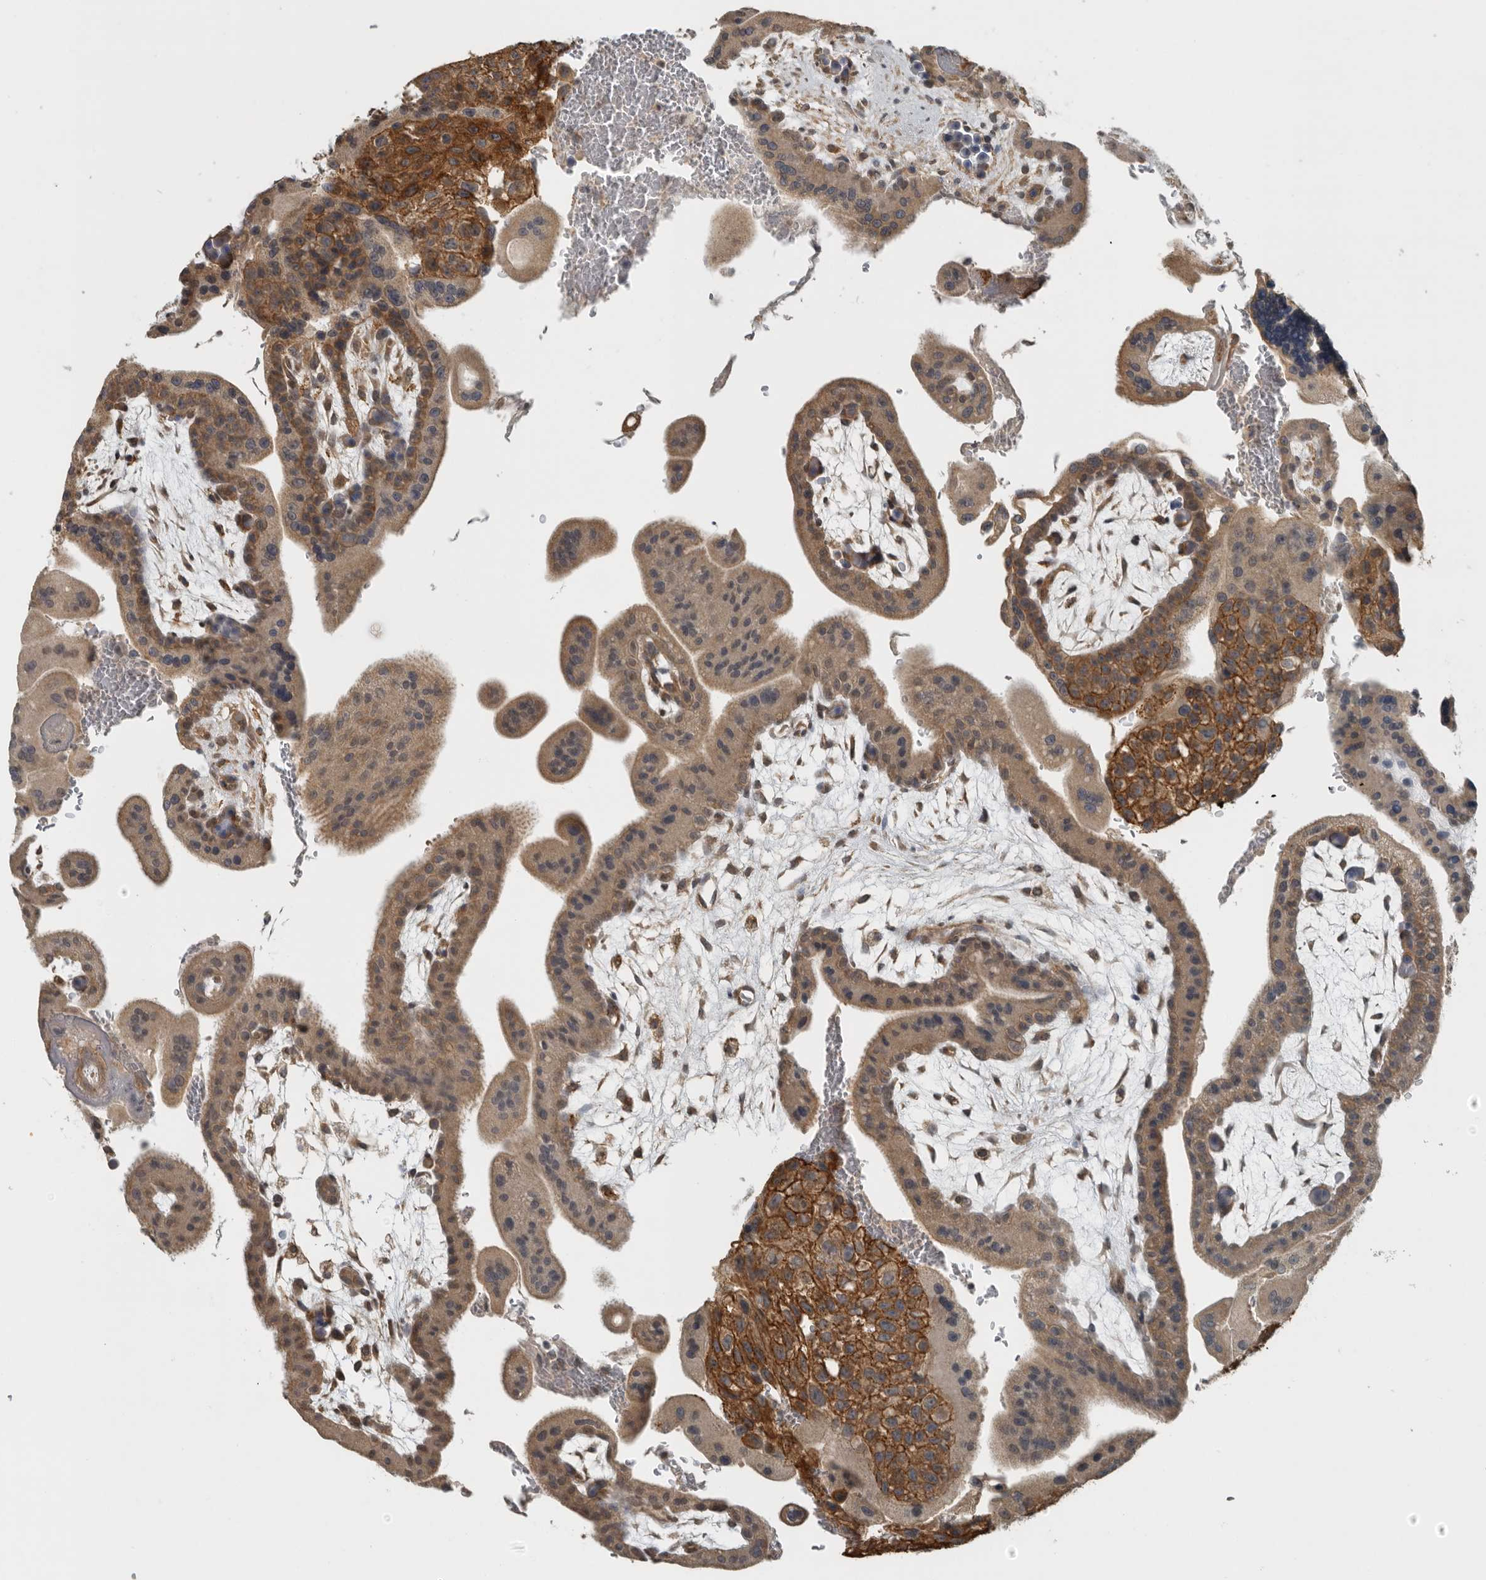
{"staining": {"intensity": "moderate", "quantity": ">75%", "location": "cytoplasmic/membranous"}, "tissue": "placenta", "cell_type": "Decidual cells", "image_type": "normal", "snomed": [{"axis": "morphology", "description": "Normal tissue, NOS"}, {"axis": "topography", "description": "Placenta"}], "caption": "Immunohistochemistry histopathology image of unremarkable placenta stained for a protein (brown), which reveals medium levels of moderate cytoplasmic/membranous expression in about >75% of decidual cells.", "gene": "AFAP1", "patient": {"sex": "female", "age": 35}}